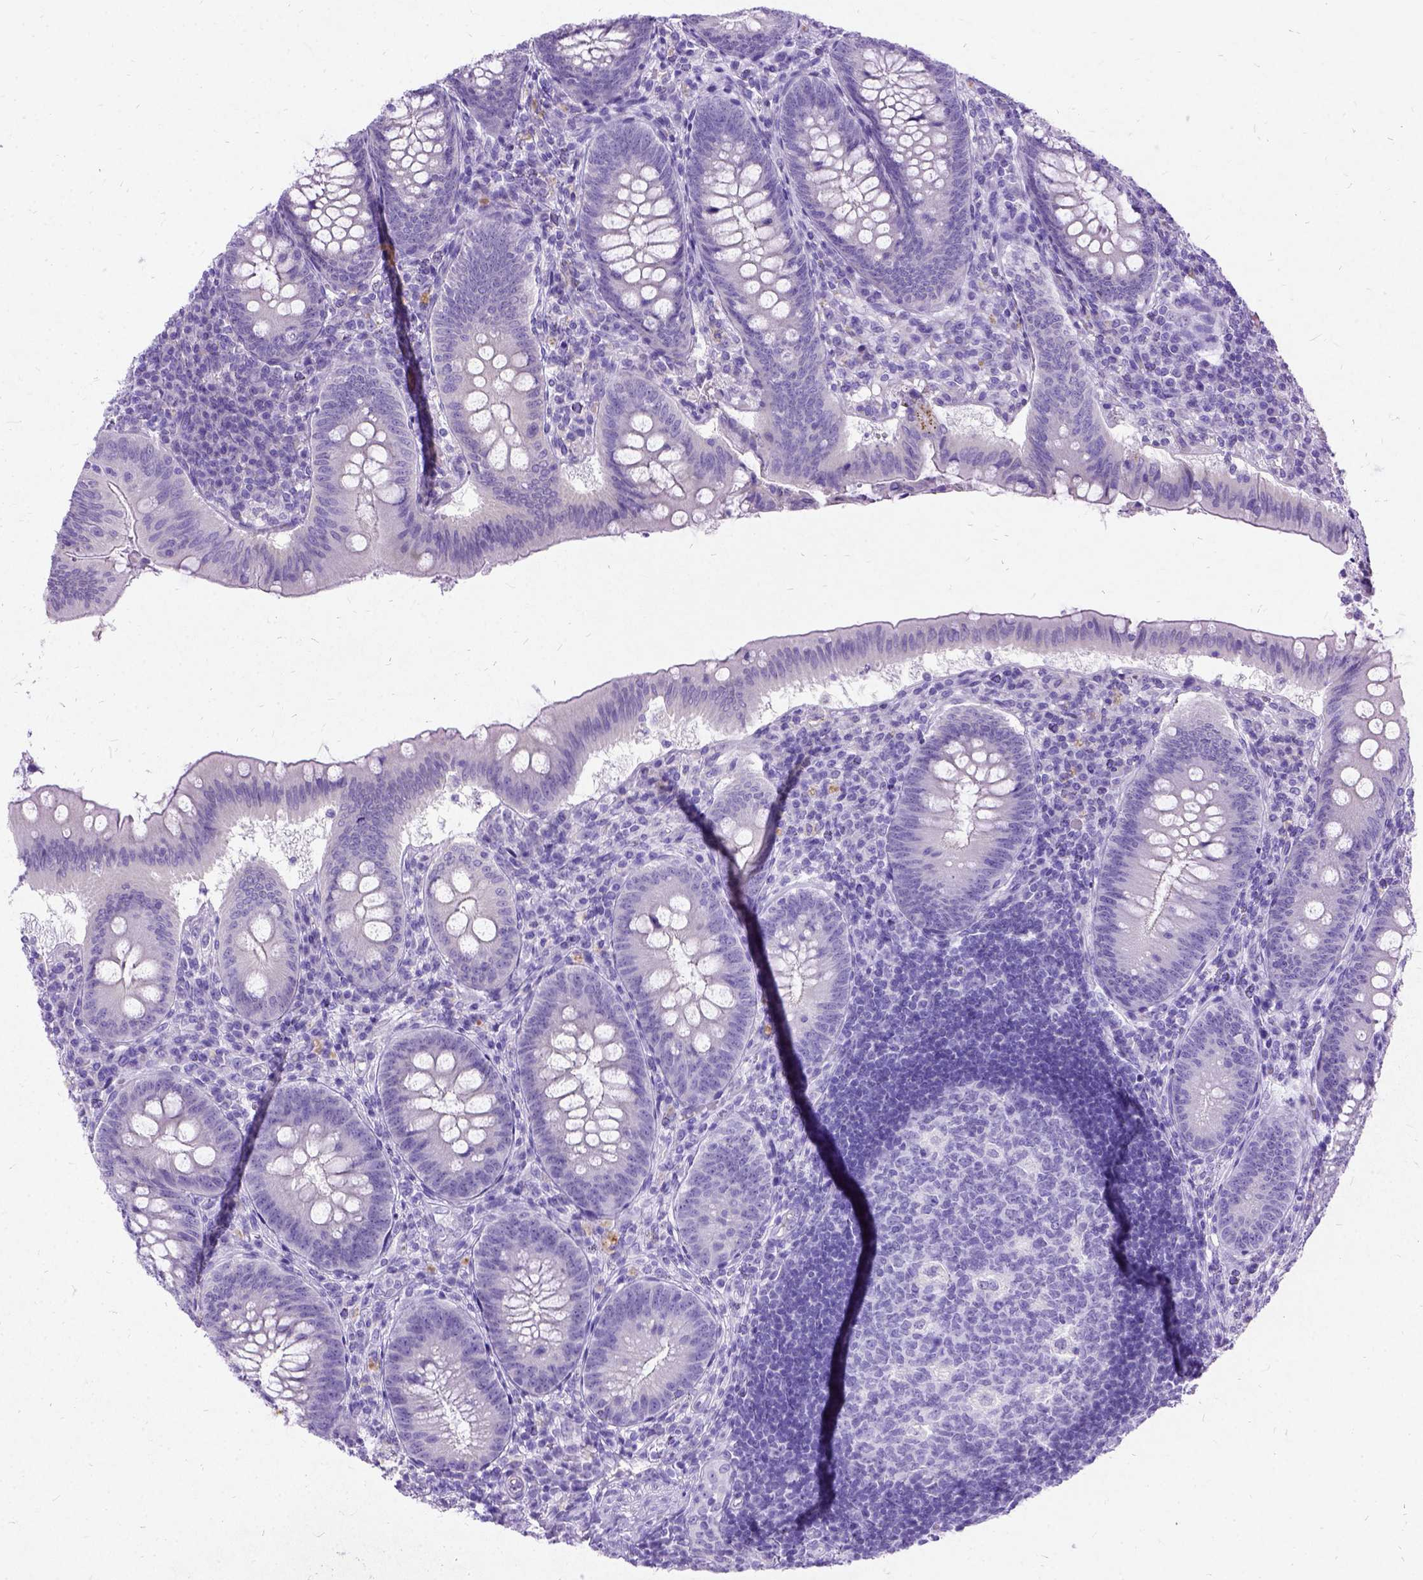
{"staining": {"intensity": "negative", "quantity": "none", "location": "none"}, "tissue": "appendix", "cell_type": "Glandular cells", "image_type": "normal", "snomed": [{"axis": "morphology", "description": "Normal tissue, NOS"}, {"axis": "morphology", "description": "Inflammation, NOS"}, {"axis": "topography", "description": "Appendix"}], "caption": "Appendix stained for a protein using IHC exhibits no positivity glandular cells.", "gene": "NEUROD4", "patient": {"sex": "male", "age": 16}}